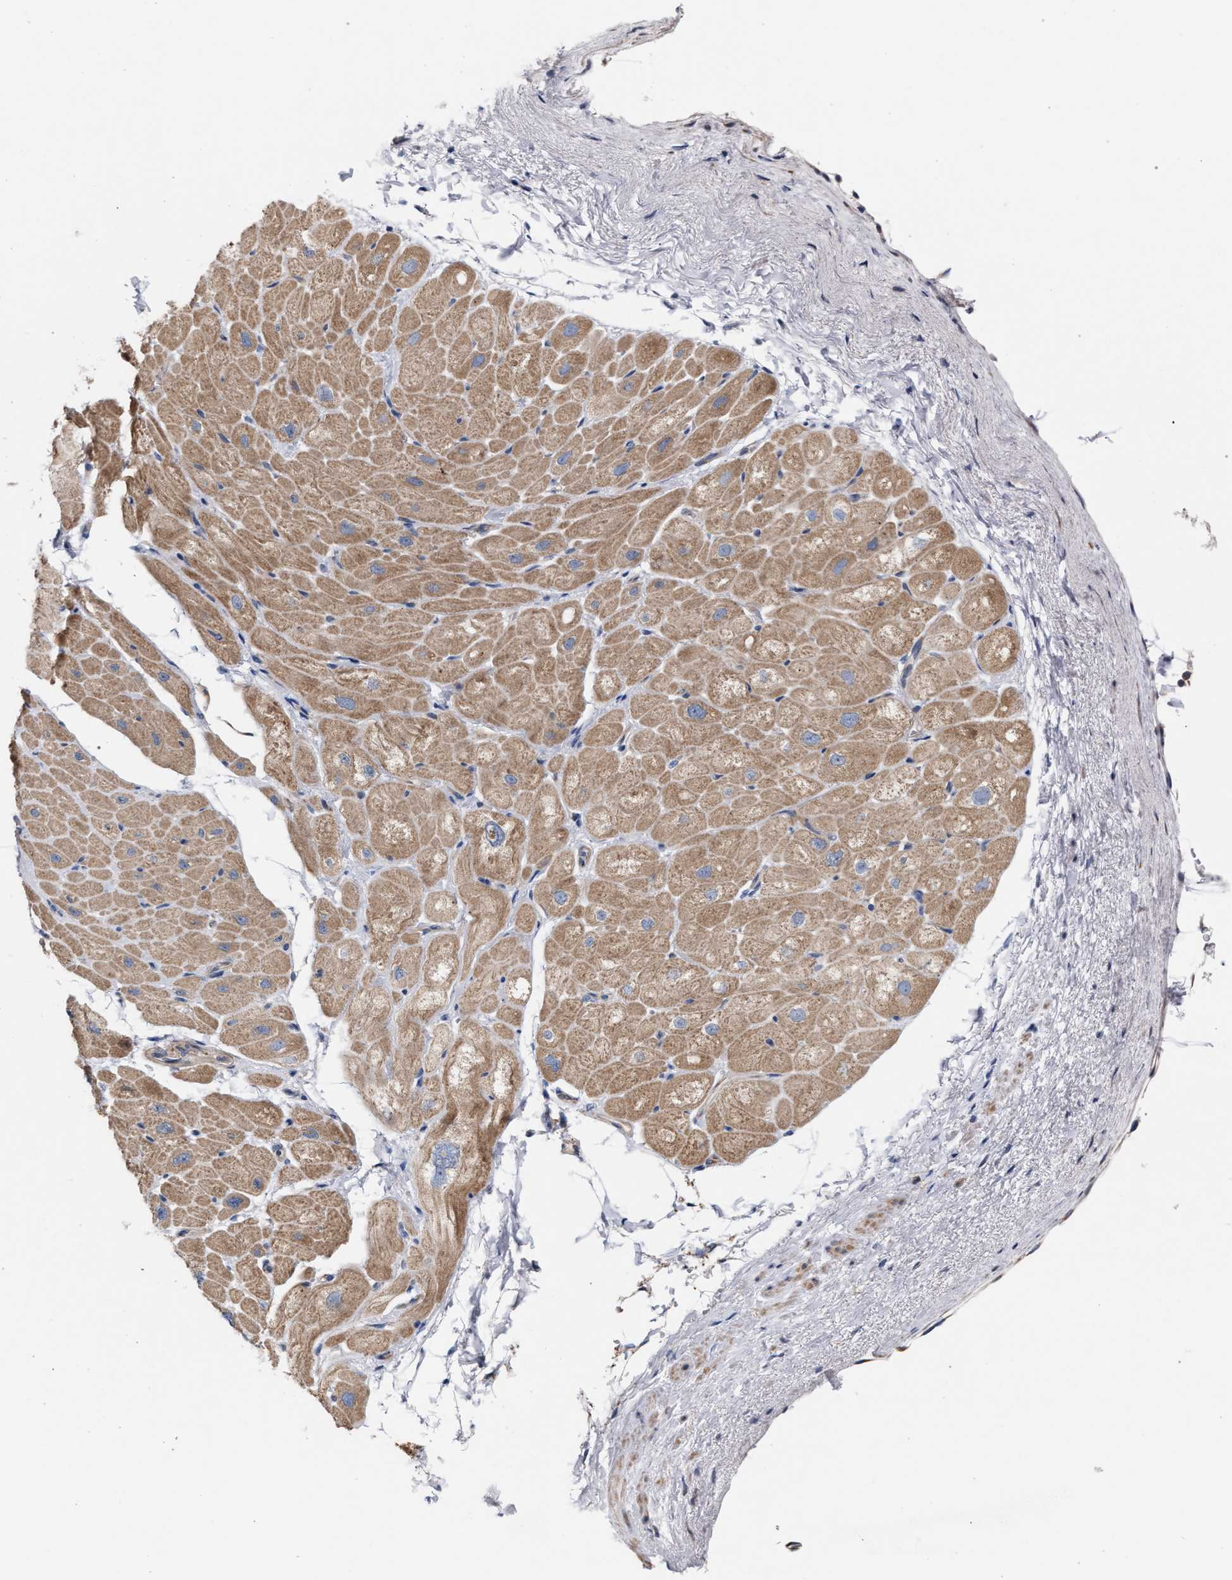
{"staining": {"intensity": "moderate", "quantity": ">75%", "location": "cytoplasmic/membranous"}, "tissue": "heart muscle", "cell_type": "Cardiomyocytes", "image_type": "normal", "snomed": [{"axis": "morphology", "description": "Normal tissue, NOS"}, {"axis": "topography", "description": "Heart"}], "caption": "Cardiomyocytes display medium levels of moderate cytoplasmic/membranous expression in about >75% of cells in normal heart muscle.", "gene": "RNF135", "patient": {"sex": "male", "age": 49}}